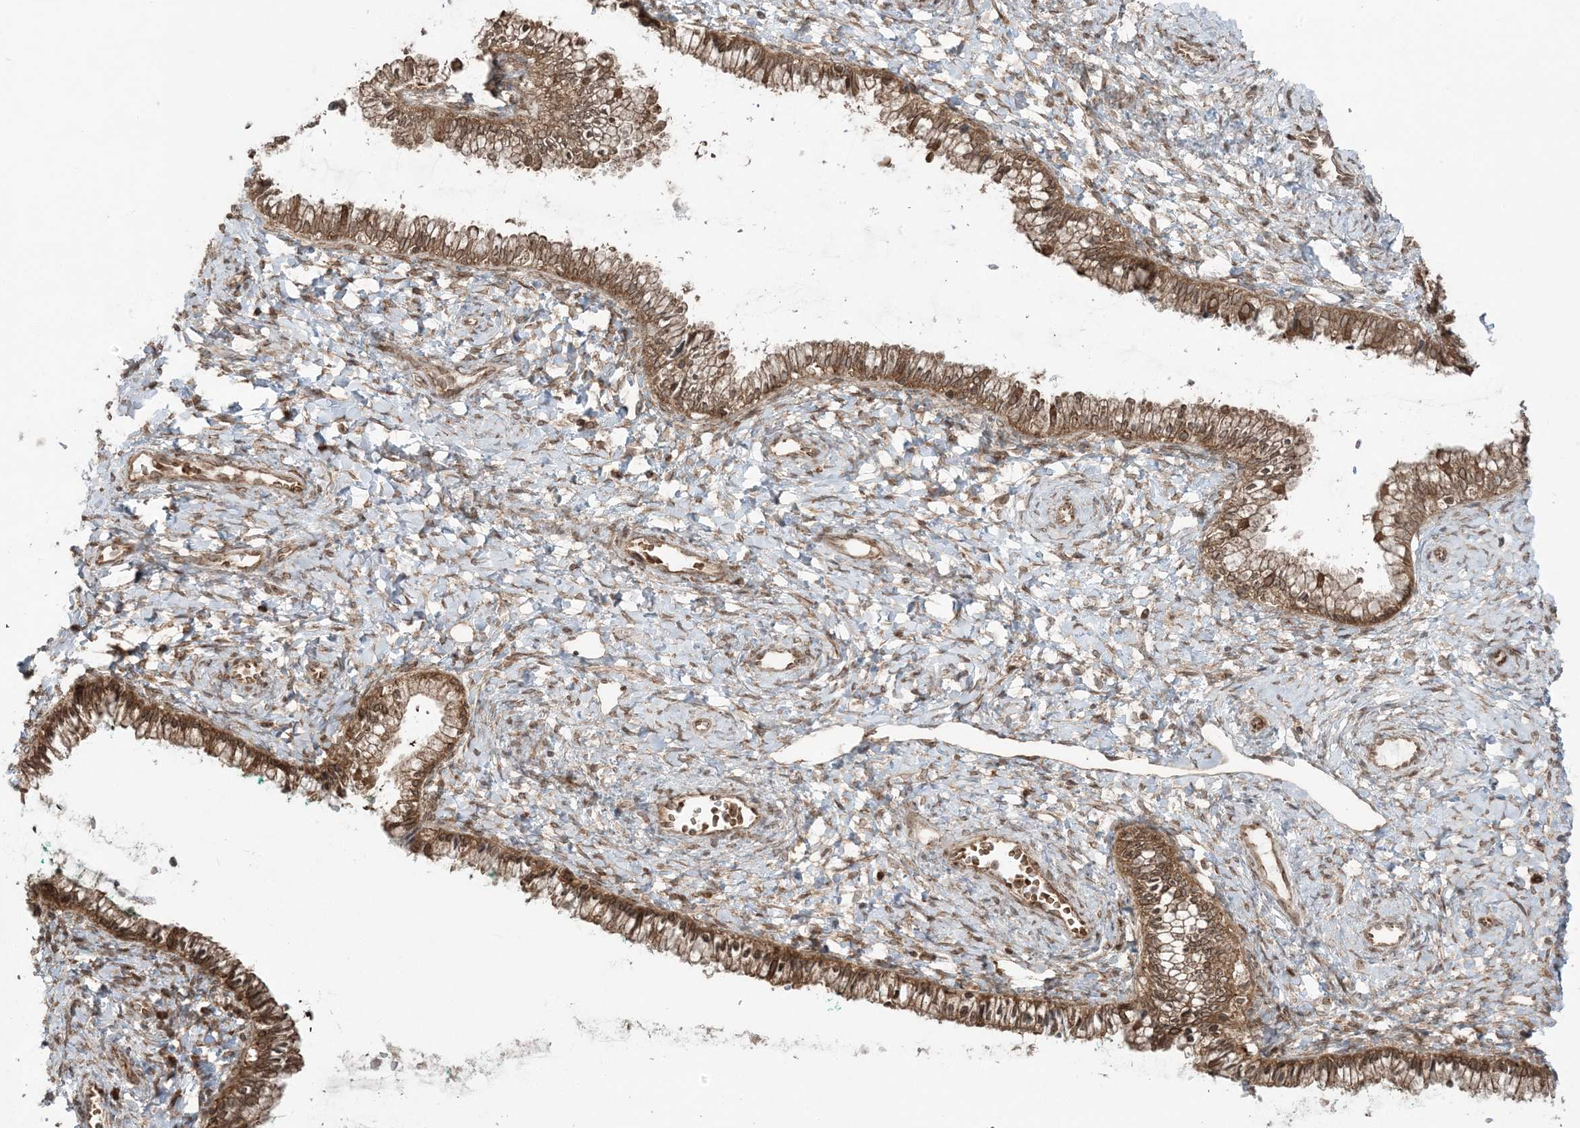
{"staining": {"intensity": "moderate", "quantity": ">75%", "location": "cytoplasmic/membranous,nuclear"}, "tissue": "cervix", "cell_type": "Glandular cells", "image_type": "normal", "snomed": [{"axis": "morphology", "description": "Normal tissue, NOS"}, {"axis": "morphology", "description": "Adenocarcinoma, NOS"}, {"axis": "topography", "description": "Cervix"}], "caption": "Immunohistochemical staining of normal cervix exhibits medium levels of moderate cytoplasmic/membranous,nuclear expression in about >75% of glandular cells.", "gene": "DDX19B", "patient": {"sex": "female", "age": 29}}